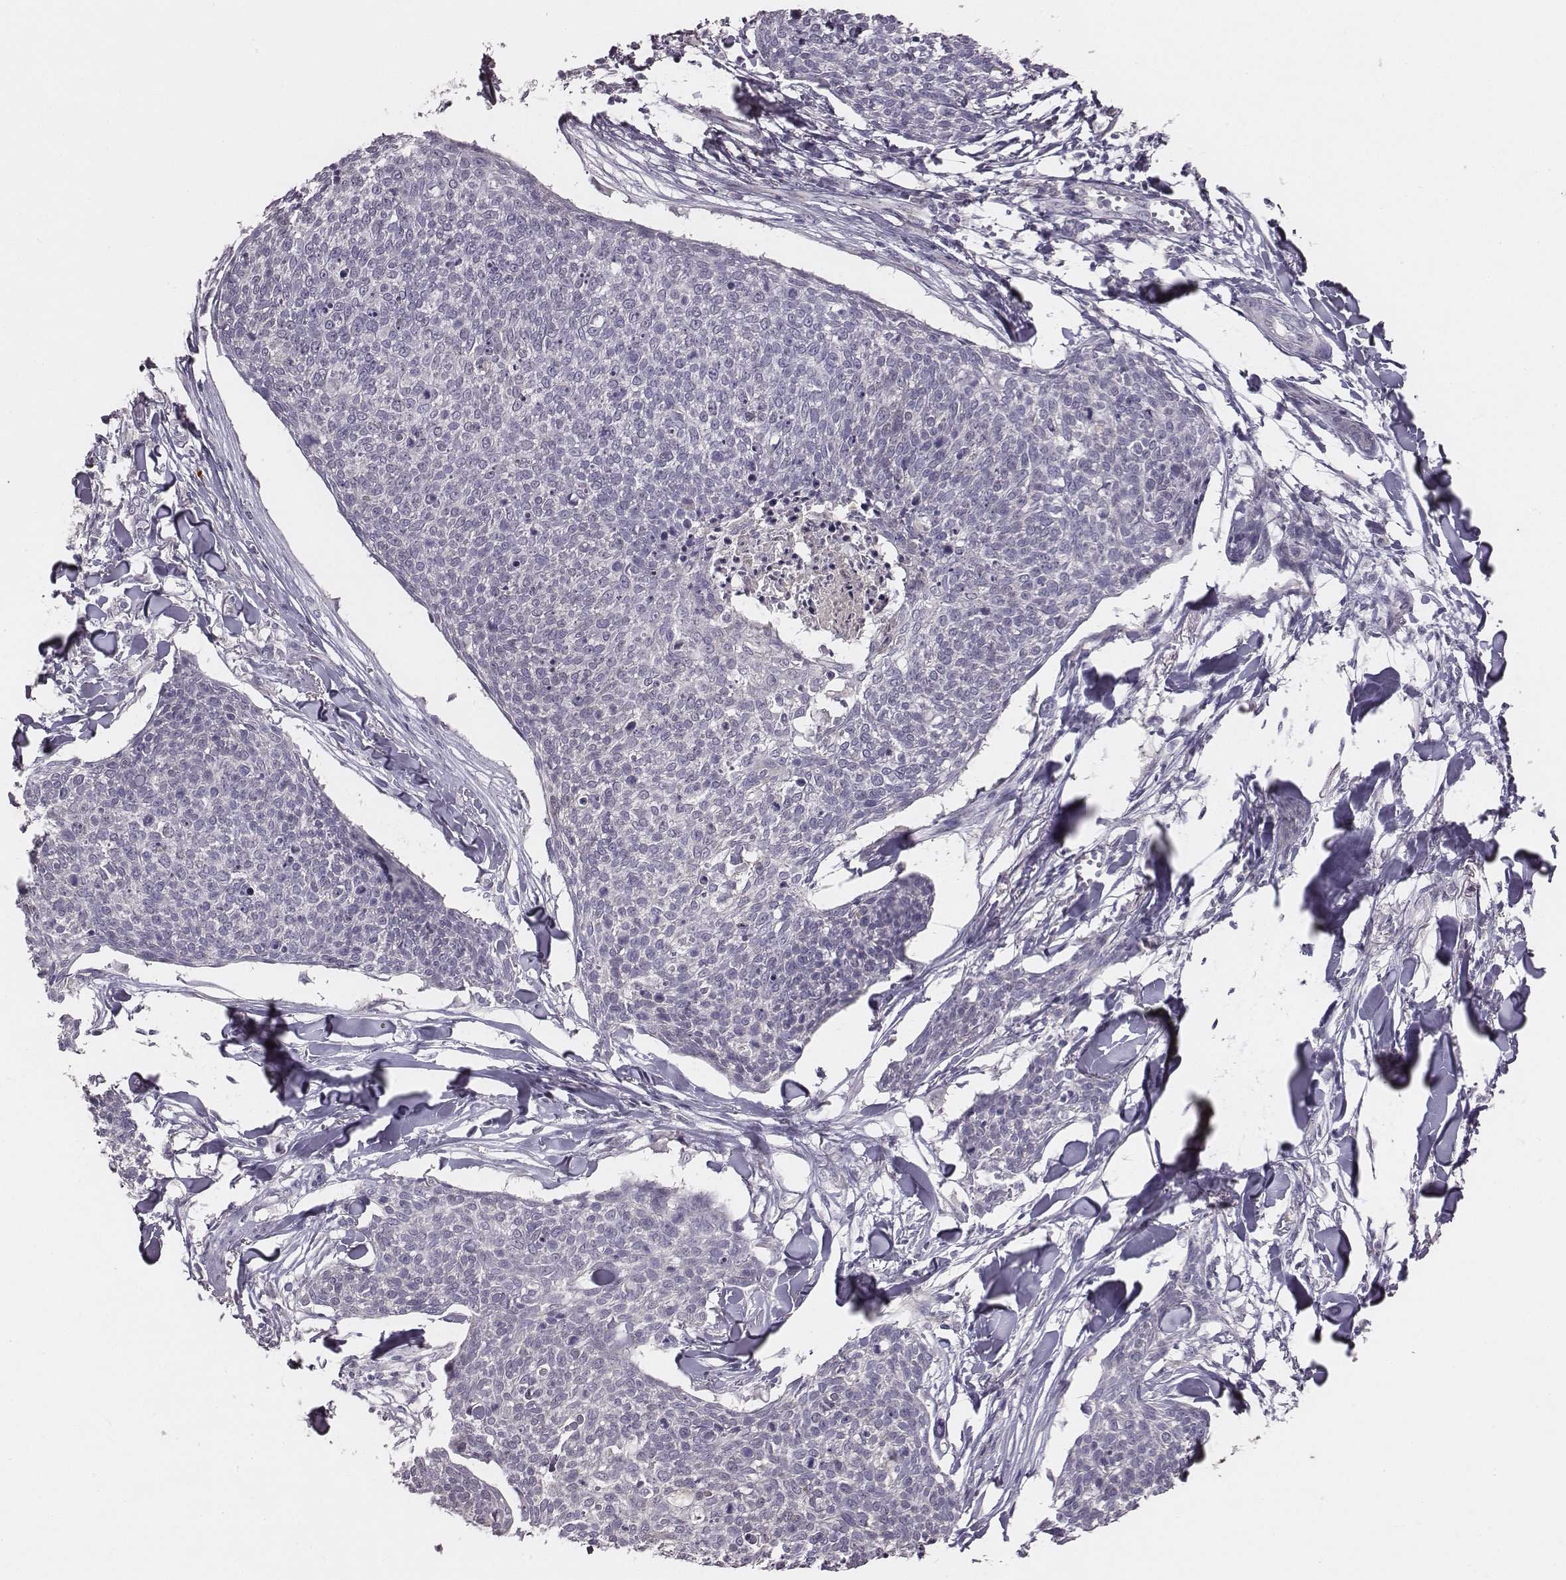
{"staining": {"intensity": "negative", "quantity": "none", "location": "none"}, "tissue": "skin cancer", "cell_type": "Tumor cells", "image_type": "cancer", "snomed": [{"axis": "morphology", "description": "Squamous cell carcinoma, NOS"}, {"axis": "topography", "description": "Skin"}, {"axis": "topography", "description": "Vulva"}], "caption": "This is an immunohistochemistry histopathology image of human squamous cell carcinoma (skin). There is no expression in tumor cells.", "gene": "SLC22A6", "patient": {"sex": "female", "age": 75}}